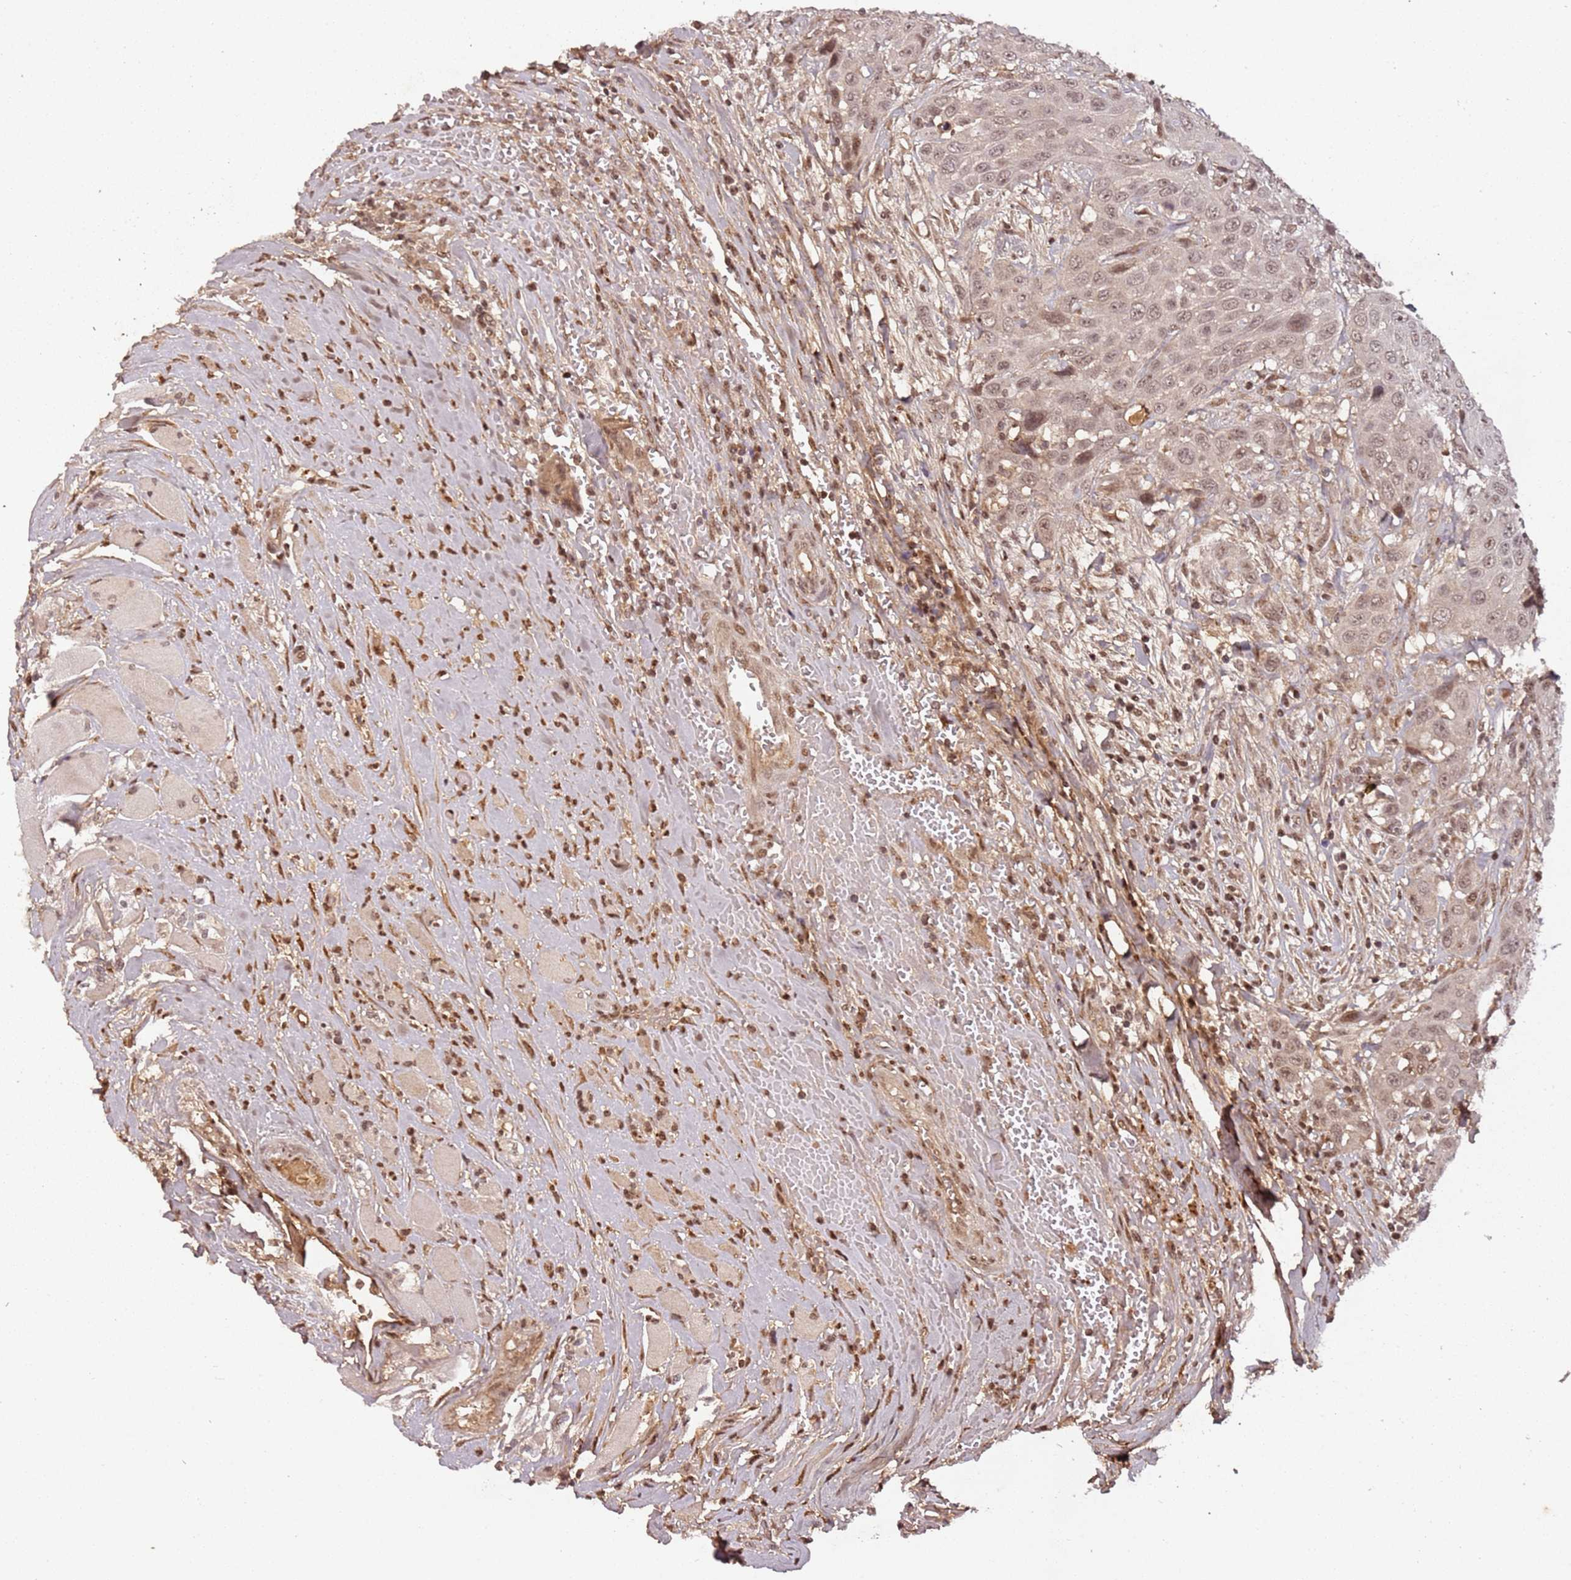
{"staining": {"intensity": "weak", "quantity": ">75%", "location": "nuclear"}, "tissue": "head and neck cancer", "cell_type": "Tumor cells", "image_type": "cancer", "snomed": [{"axis": "morphology", "description": "Squamous cell carcinoma, NOS"}, {"axis": "topography", "description": "Head-Neck"}], "caption": "Immunohistochemistry (IHC) of head and neck cancer shows low levels of weak nuclear positivity in about >75% of tumor cells.", "gene": "COL1A2", "patient": {"sex": "male", "age": 81}}